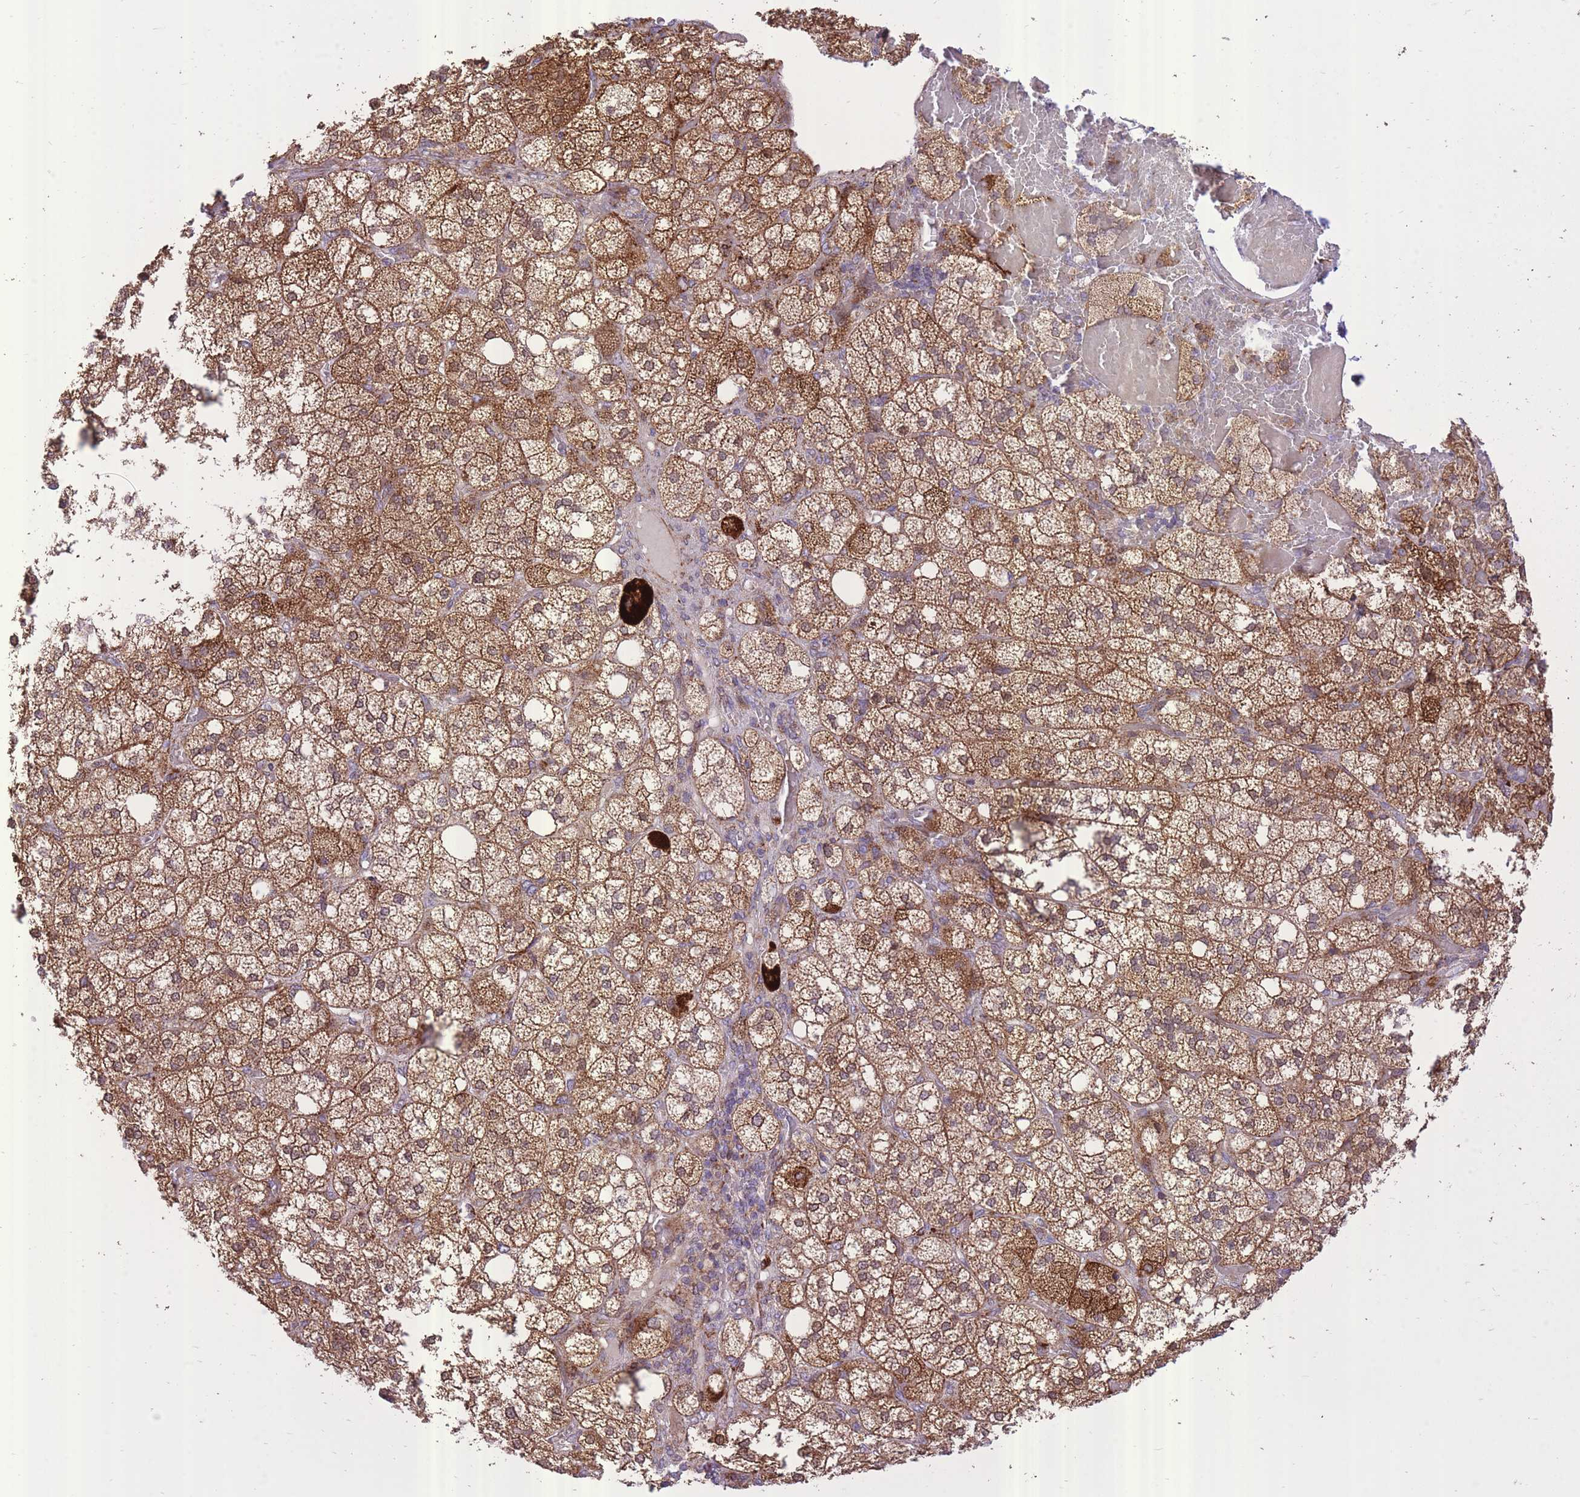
{"staining": {"intensity": "strong", "quantity": ">75%", "location": "cytoplasmic/membranous"}, "tissue": "adrenal gland", "cell_type": "Glandular cells", "image_type": "normal", "snomed": [{"axis": "morphology", "description": "Normal tissue, NOS"}, {"axis": "topography", "description": "Adrenal gland"}], "caption": "IHC micrograph of benign adrenal gland stained for a protein (brown), which displays high levels of strong cytoplasmic/membranous staining in about >75% of glandular cells.", "gene": "SLC4A4", "patient": {"sex": "male", "age": 61}}